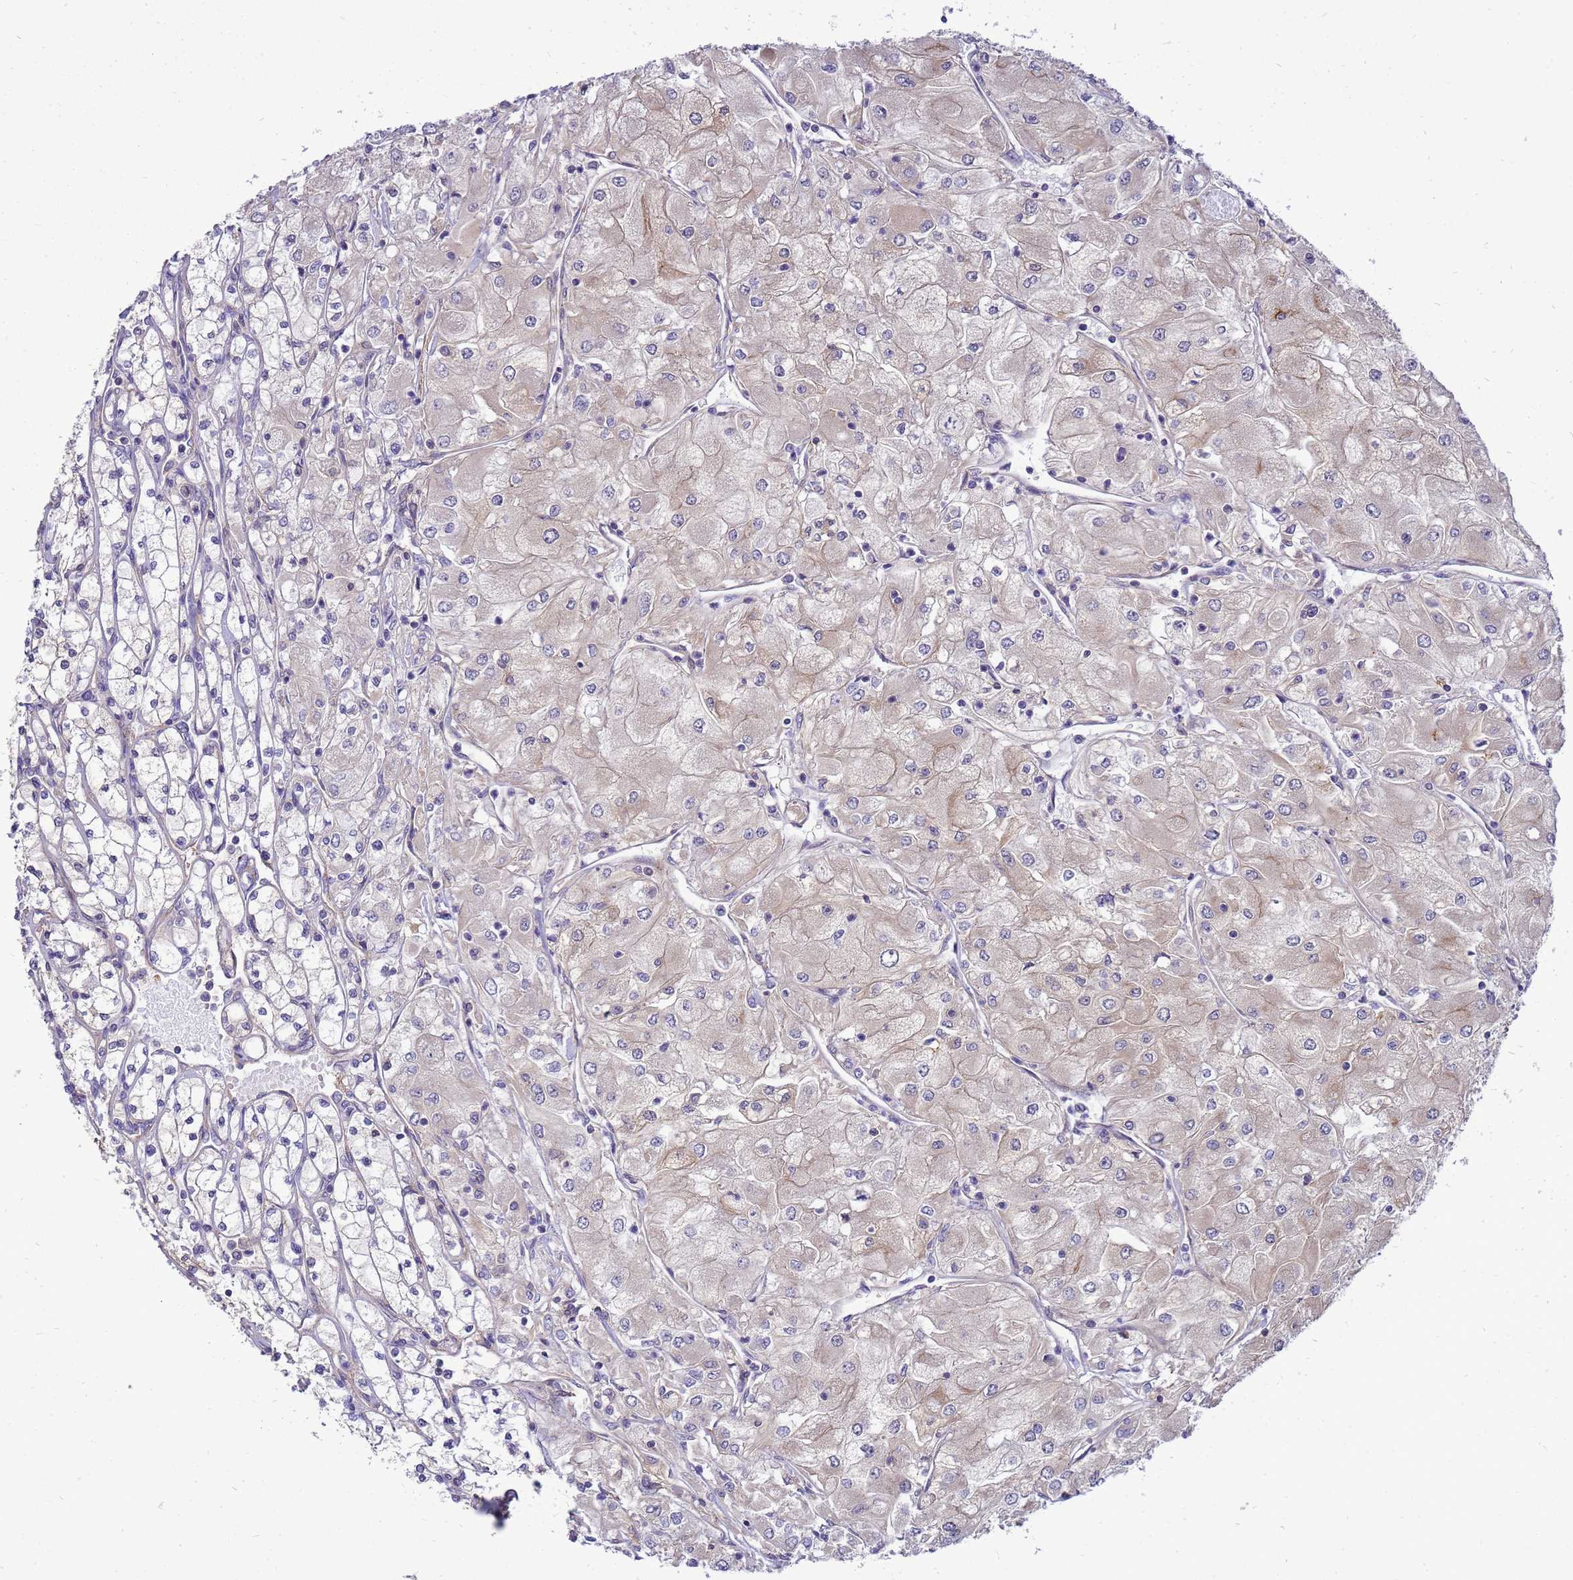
{"staining": {"intensity": "negative", "quantity": "none", "location": "none"}, "tissue": "renal cancer", "cell_type": "Tumor cells", "image_type": "cancer", "snomed": [{"axis": "morphology", "description": "Adenocarcinoma, NOS"}, {"axis": "topography", "description": "Kidney"}], "caption": "A high-resolution micrograph shows IHC staining of renal cancer, which displays no significant expression in tumor cells.", "gene": "ENOPH1", "patient": {"sex": "male", "age": 80}}